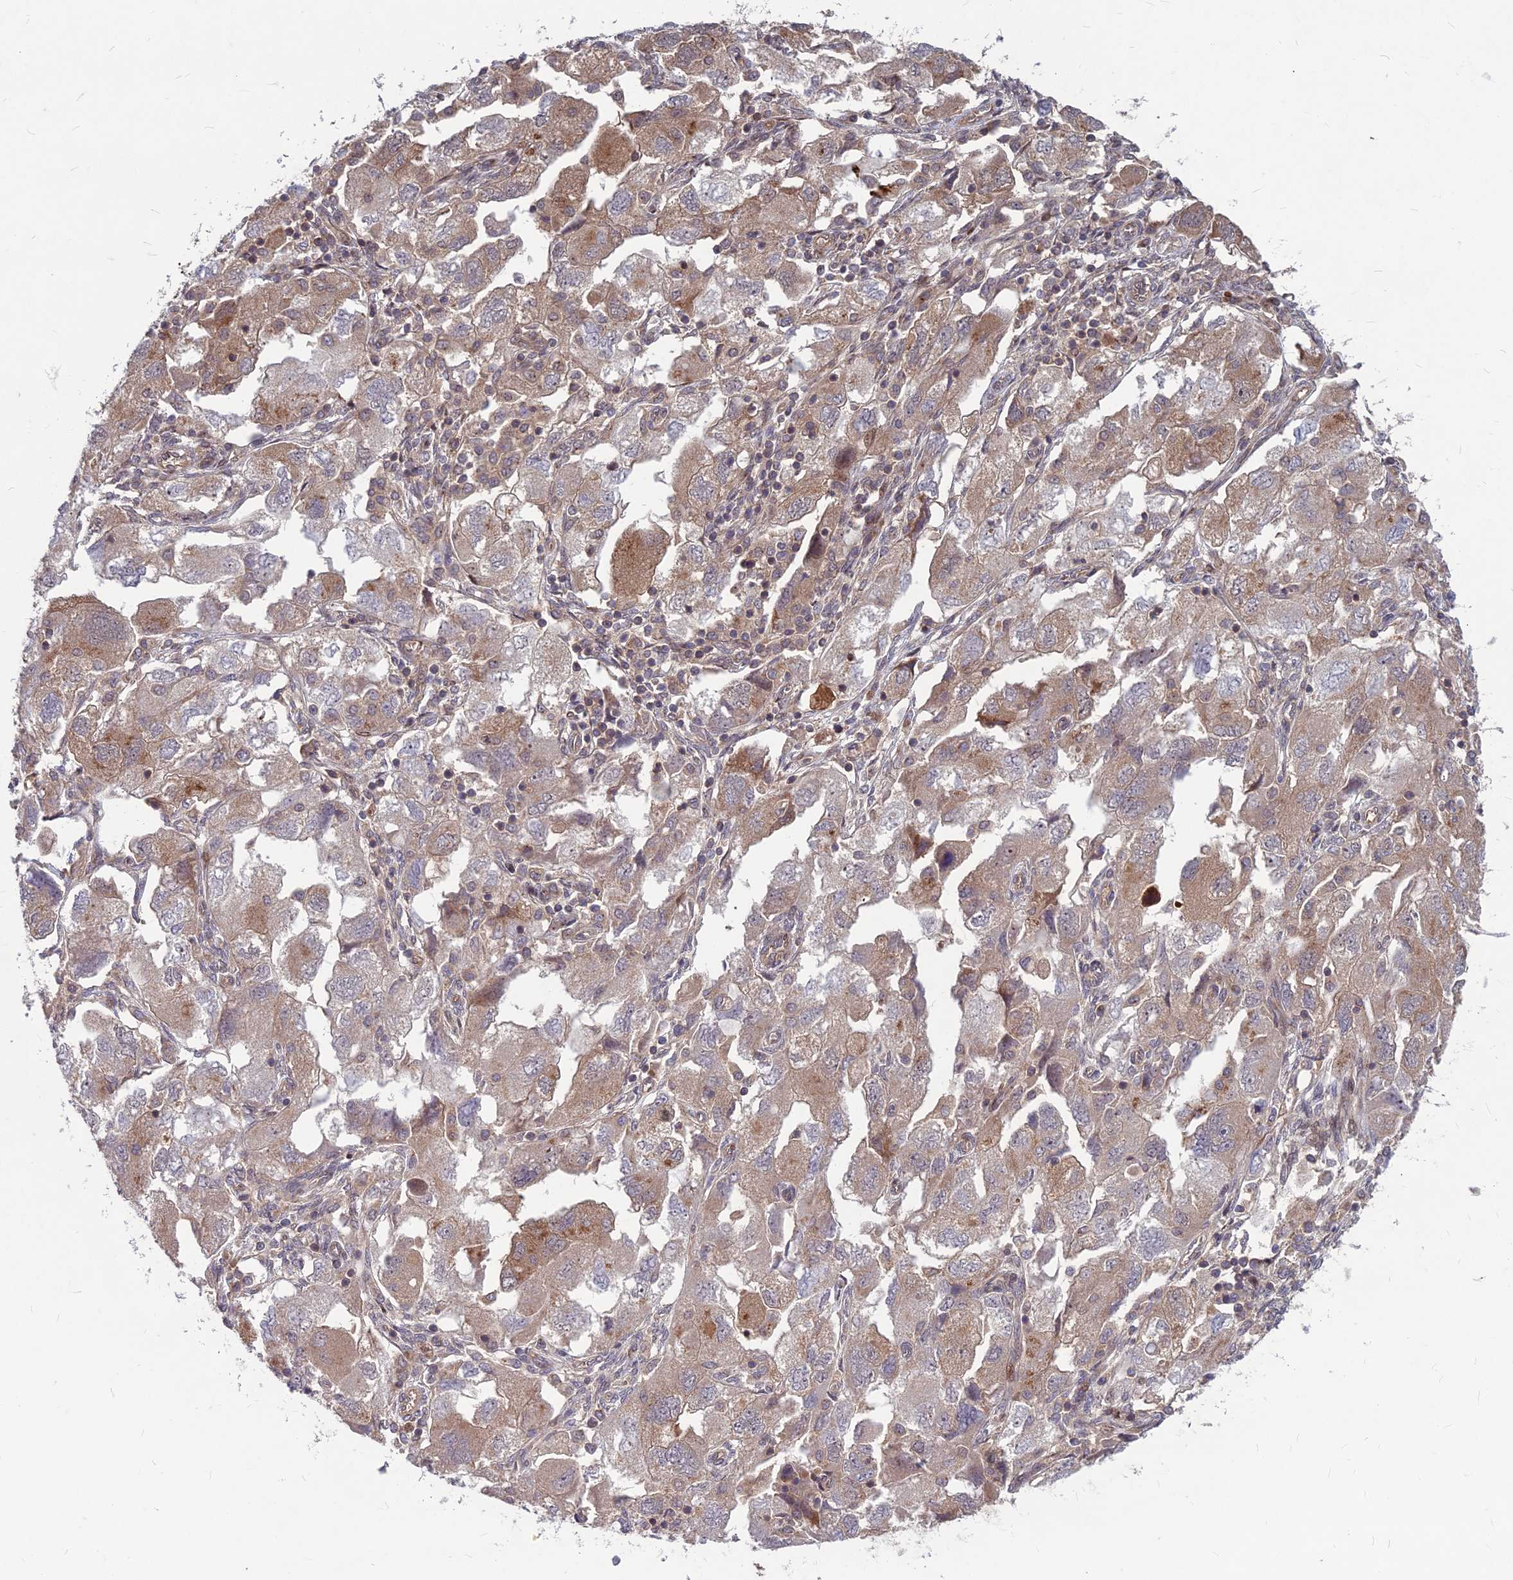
{"staining": {"intensity": "moderate", "quantity": "25%-75%", "location": "cytoplasmic/membranous"}, "tissue": "ovarian cancer", "cell_type": "Tumor cells", "image_type": "cancer", "snomed": [{"axis": "morphology", "description": "Carcinoma, NOS"}, {"axis": "morphology", "description": "Cystadenocarcinoma, serous, NOS"}, {"axis": "topography", "description": "Ovary"}], "caption": "Immunohistochemistry (IHC) of ovarian cancer reveals medium levels of moderate cytoplasmic/membranous expression in approximately 25%-75% of tumor cells.", "gene": "MFSD8", "patient": {"sex": "female", "age": 69}}